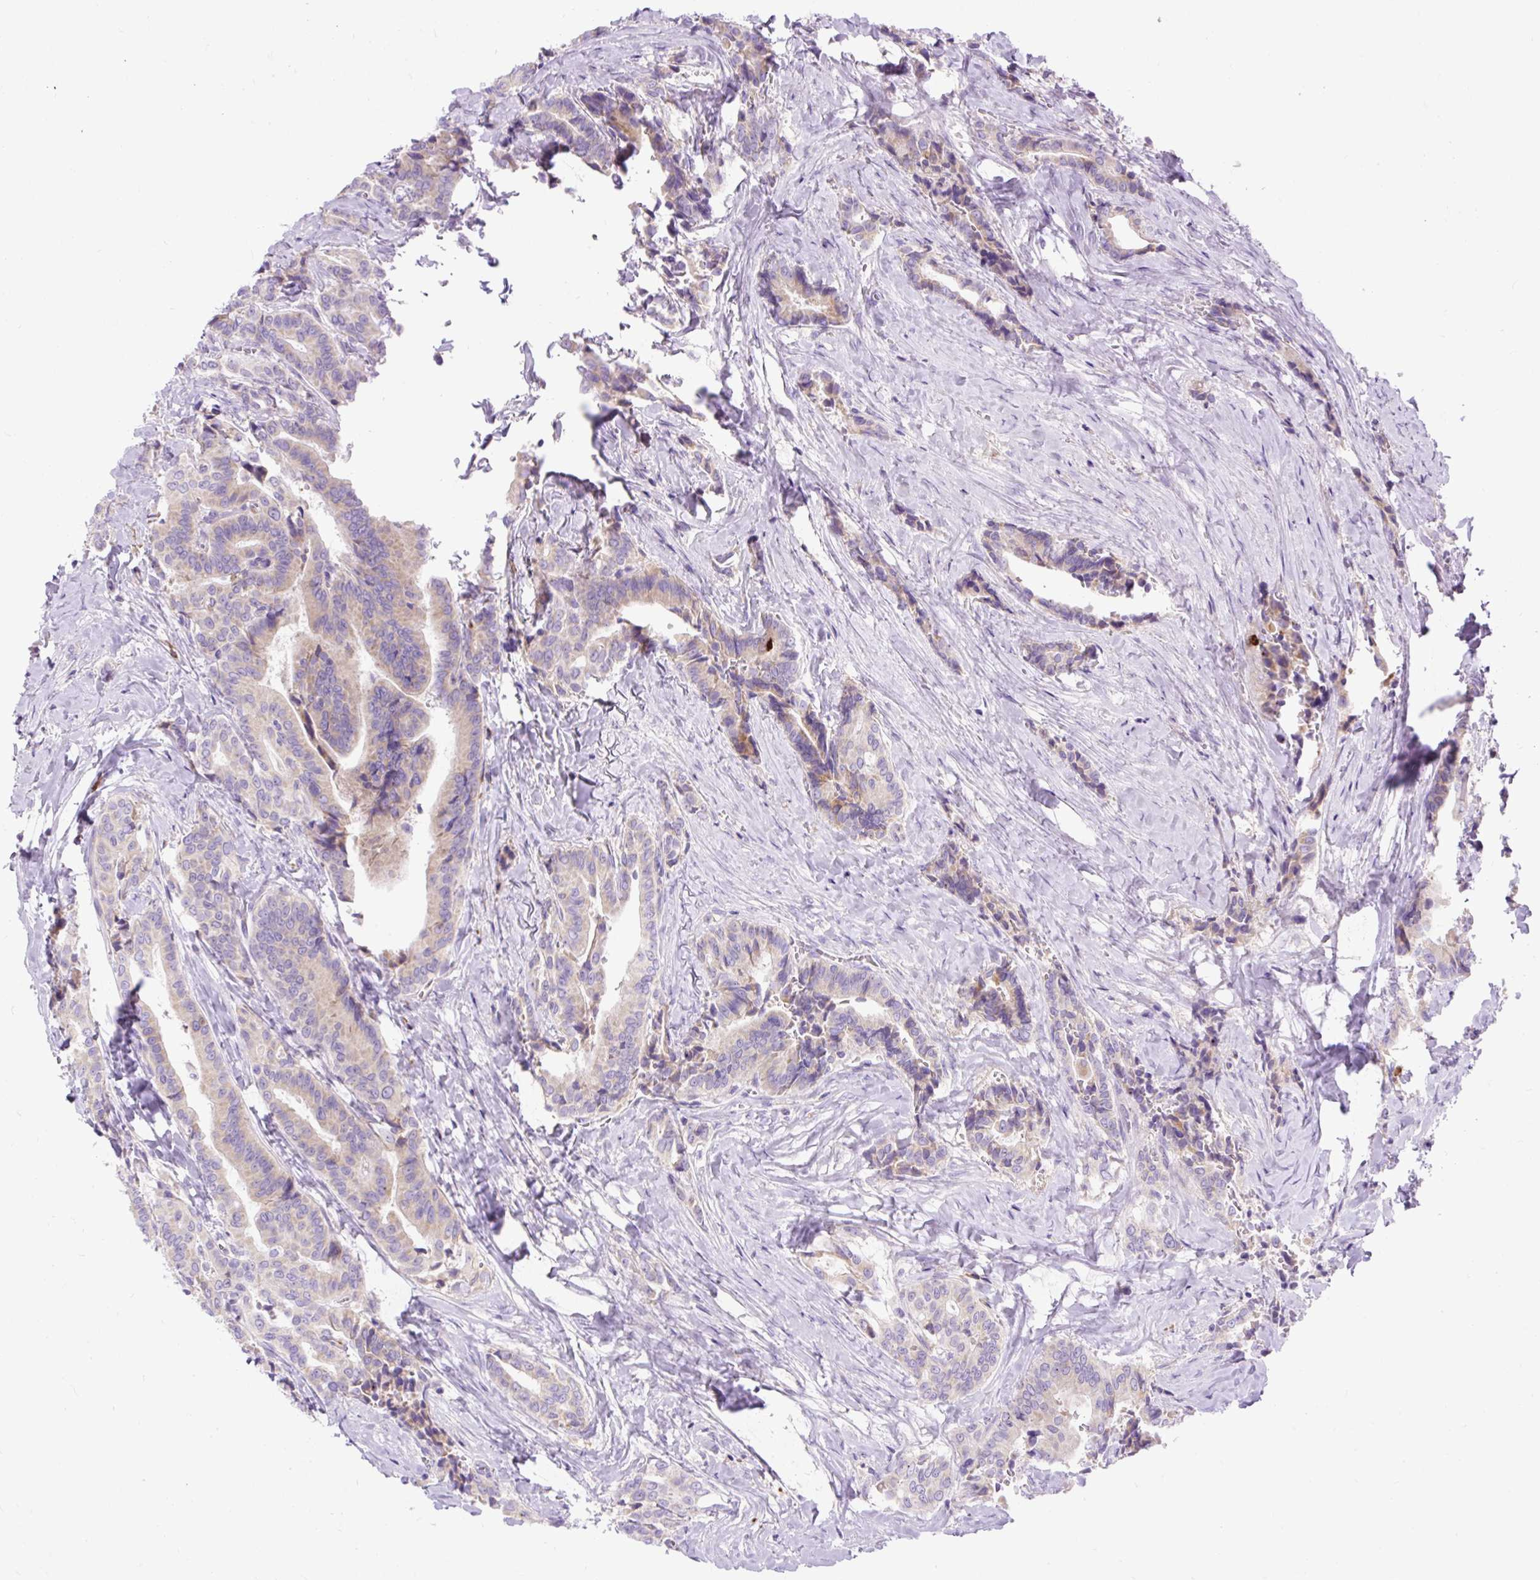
{"staining": {"intensity": "weak", "quantity": "25%-75%", "location": "cytoplasmic/membranous"}, "tissue": "thyroid cancer", "cell_type": "Tumor cells", "image_type": "cancer", "snomed": [{"axis": "morphology", "description": "Papillary adenocarcinoma, NOS"}, {"axis": "topography", "description": "Thyroid gland"}], "caption": "Immunohistochemistry (IHC) image of human papillary adenocarcinoma (thyroid) stained for a protein (brown), which shows low levels of weak cytoplasmic/membranous positivity in about 25%-75% of tumor cells.", "gene": "SYBU", "patient": {"sex": "male", "age": 61}}